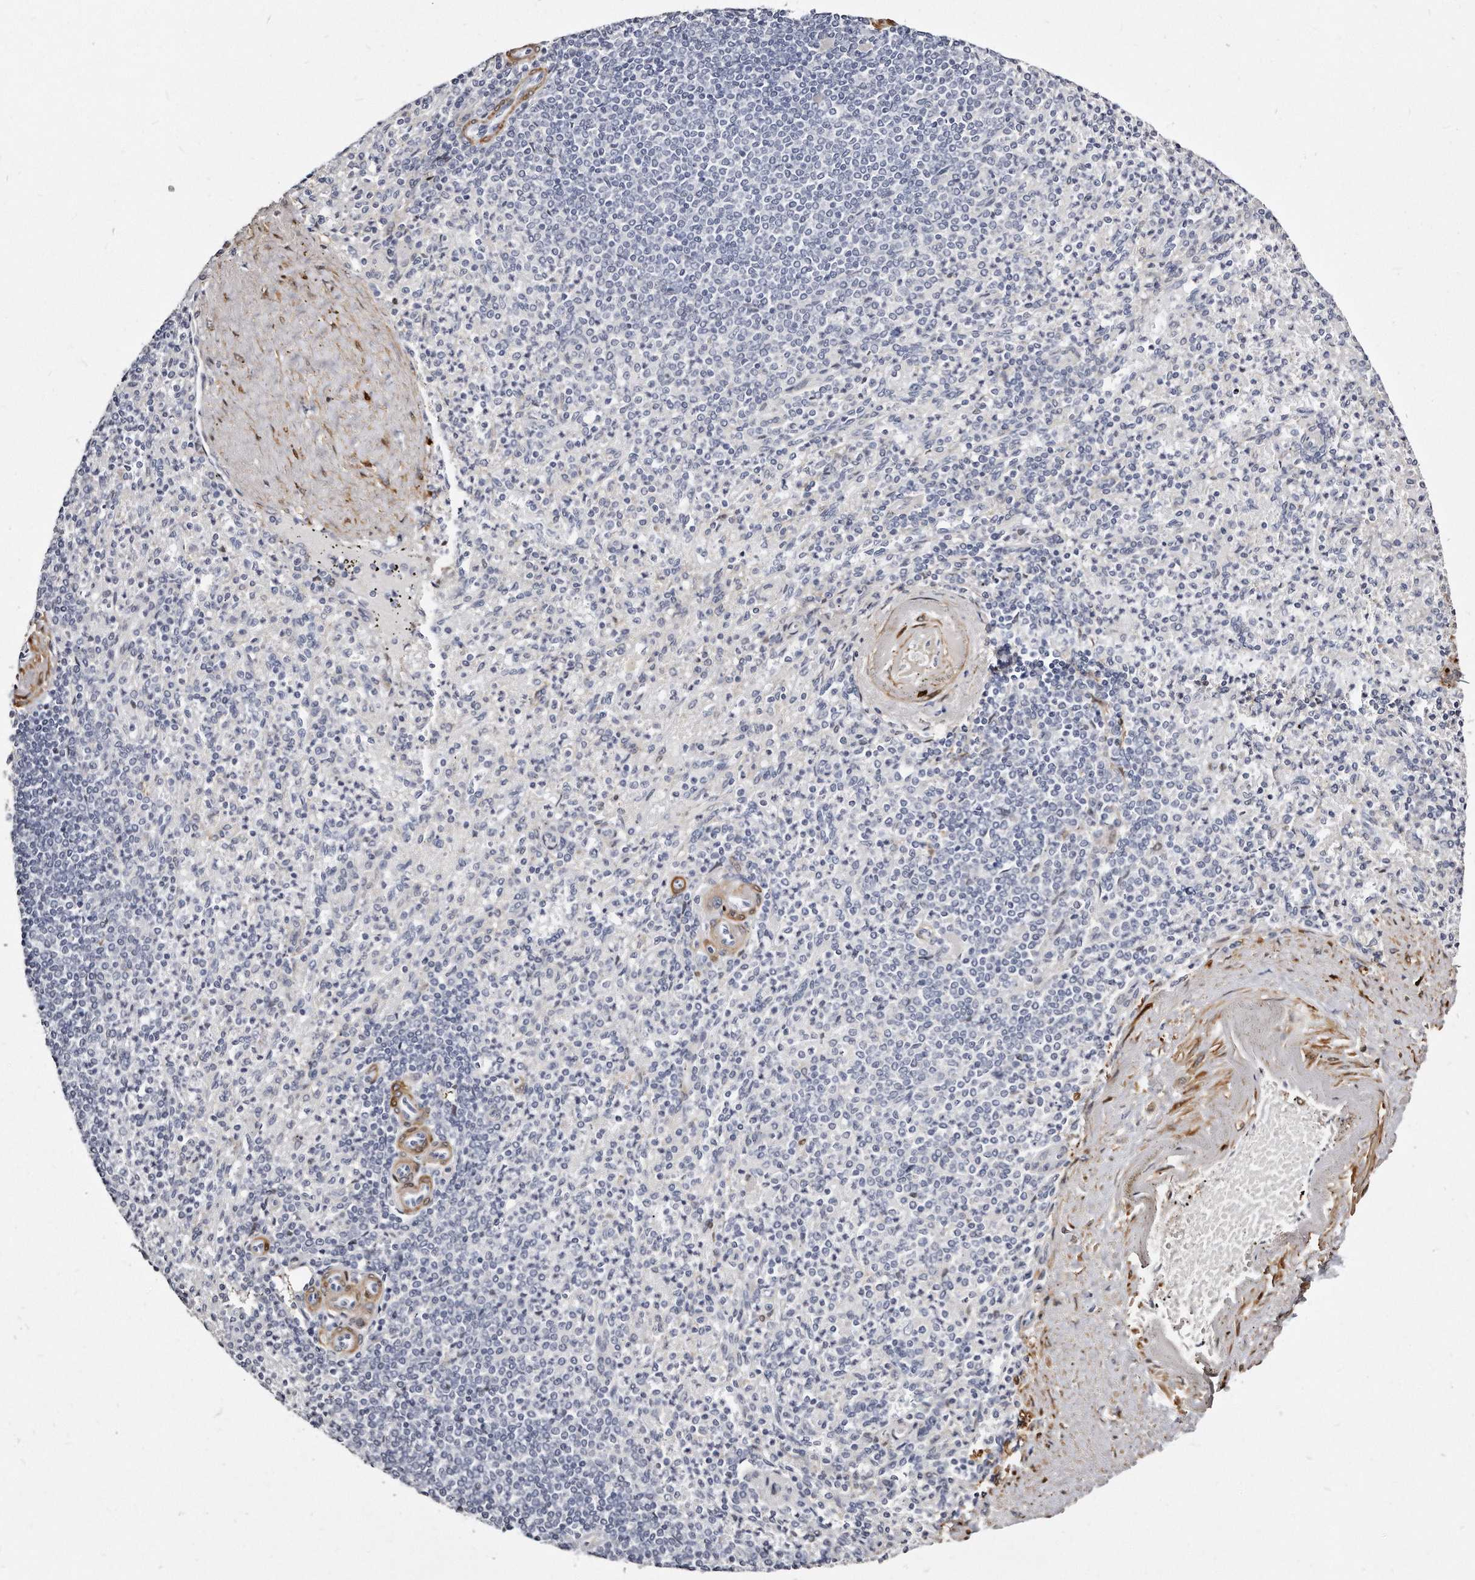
{"staining": {"intensity": "negative", "quantity": "none", "location": "none"}, "tissue": "spleen", "cell_type": "Cells in red pulp", "image_type": "normal", "snomed": [{"axis": "morphology", "description": "Normal tissue, NOS"}, {"axis": "topography", "description": "Spleen"}], "caption": "The photomicrograph exhibits no staining of cells in red pulp in normal spleen. (Stains: DAB immunohistochemistry (IHC) with hematoxylin counter stain, Microscopy: brightfield microscopy at high magnification).", "gene": "LMOD1", "patient": {"sex": "female", "age": 74}}